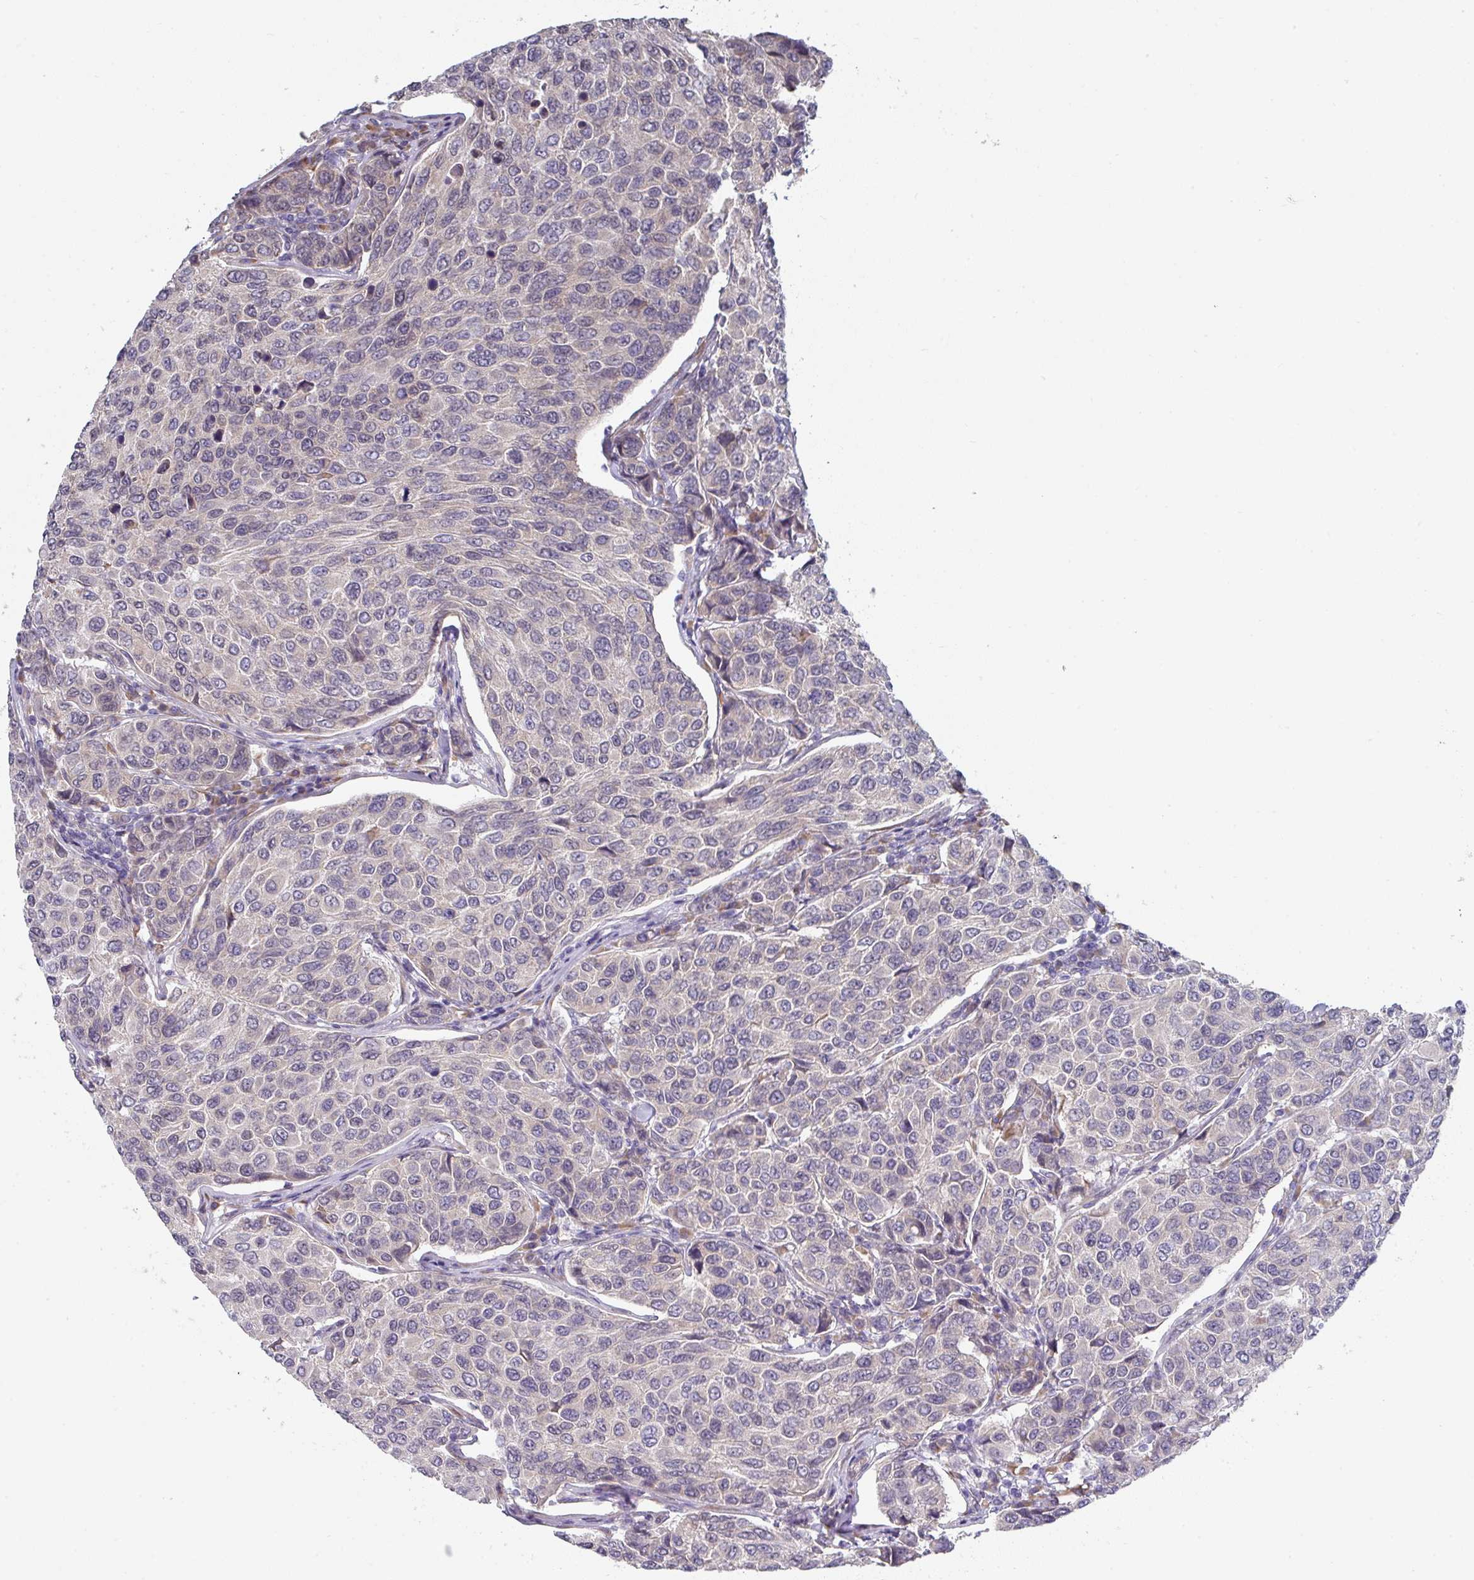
{"staining": {"intensity": "weak", "quantity": "<25%", "location": "nuclear"}, "tissue": "breast cancer", "cell_type": "Tumor cells", "image_type": "cancer", "snomed": [{"axis": "morphology", "description": "Duct carcinoma"}, {"axis": "topography", "description": "Breast"}], "caption": "An immunohistochemistry (IHC) histopathology image of breast invasive ductal carcinoma is shown. There is no staining in tumor cells of breast invasive ductal carcinoma. (DAB IHC with hematoxylin counter stain).", "gene": "TMED5", "patient": {"sex": "female", "age": 55}}